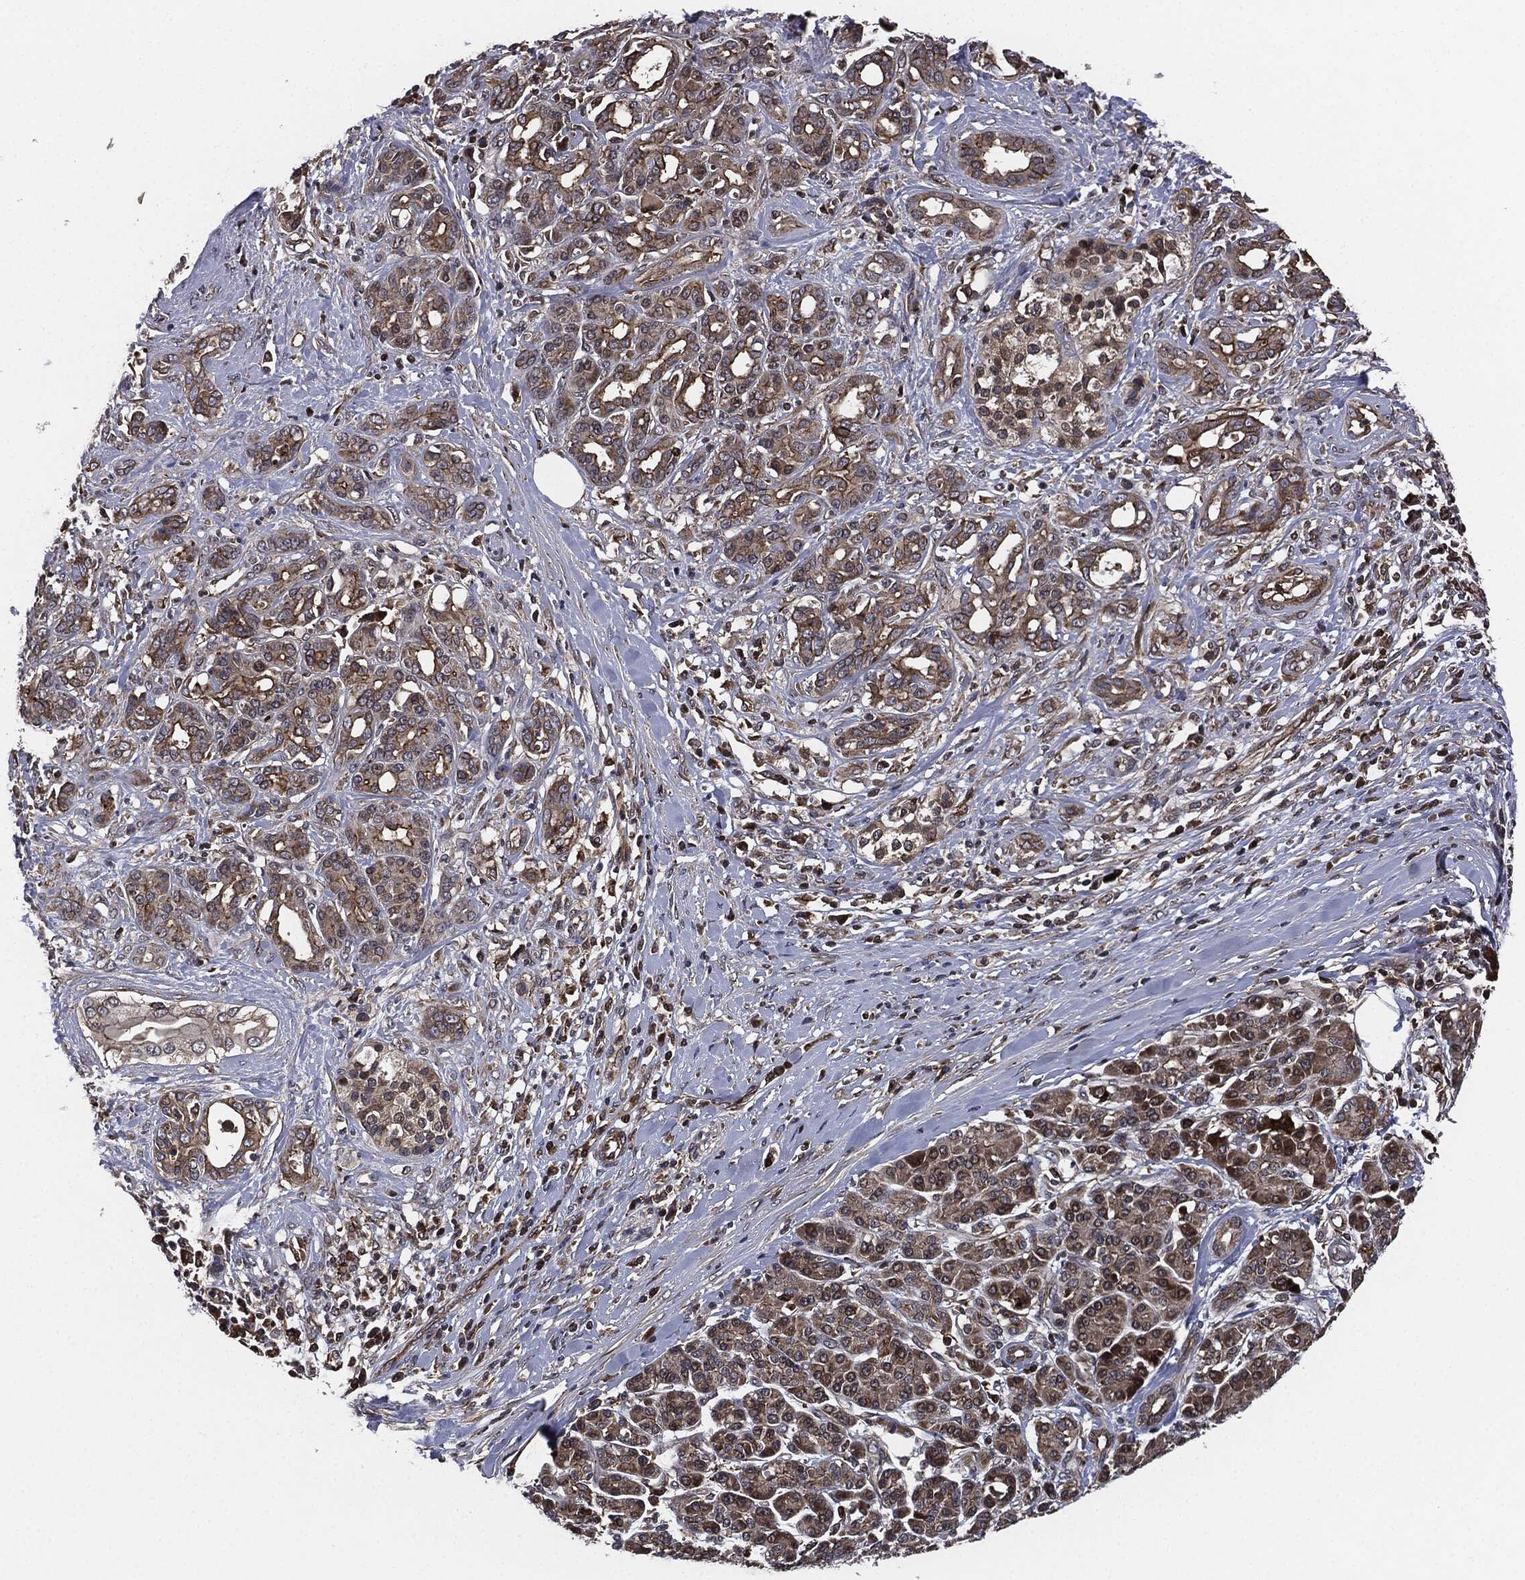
{"staining": {"intensity": "moderate", "quantity": "25%-75%", "location": "cytoplasmic/membranous"}, "tissue": "pancreatic cancer", "cell_type": "Tumor cells", "image_type": "cancer", "snomed": [{"axis": "morphology", "description": "Adenocarcinoma, NOS"}, {"axis": "topography", "description": "Pancreas"}], "caption": "IHC photomicrograph of neoplastic tissue: human pancreatic adenocarcinoma stained using immunohistochemistry (IHC) displays medium levels of moderate protein expression localized specifically in the cytoplasmic/membranous of tumor cells, appearing as a cytoplasmic/membranous brown color.", "gene": "UBR1", "patient": {"sex": "female", "age": 56}}